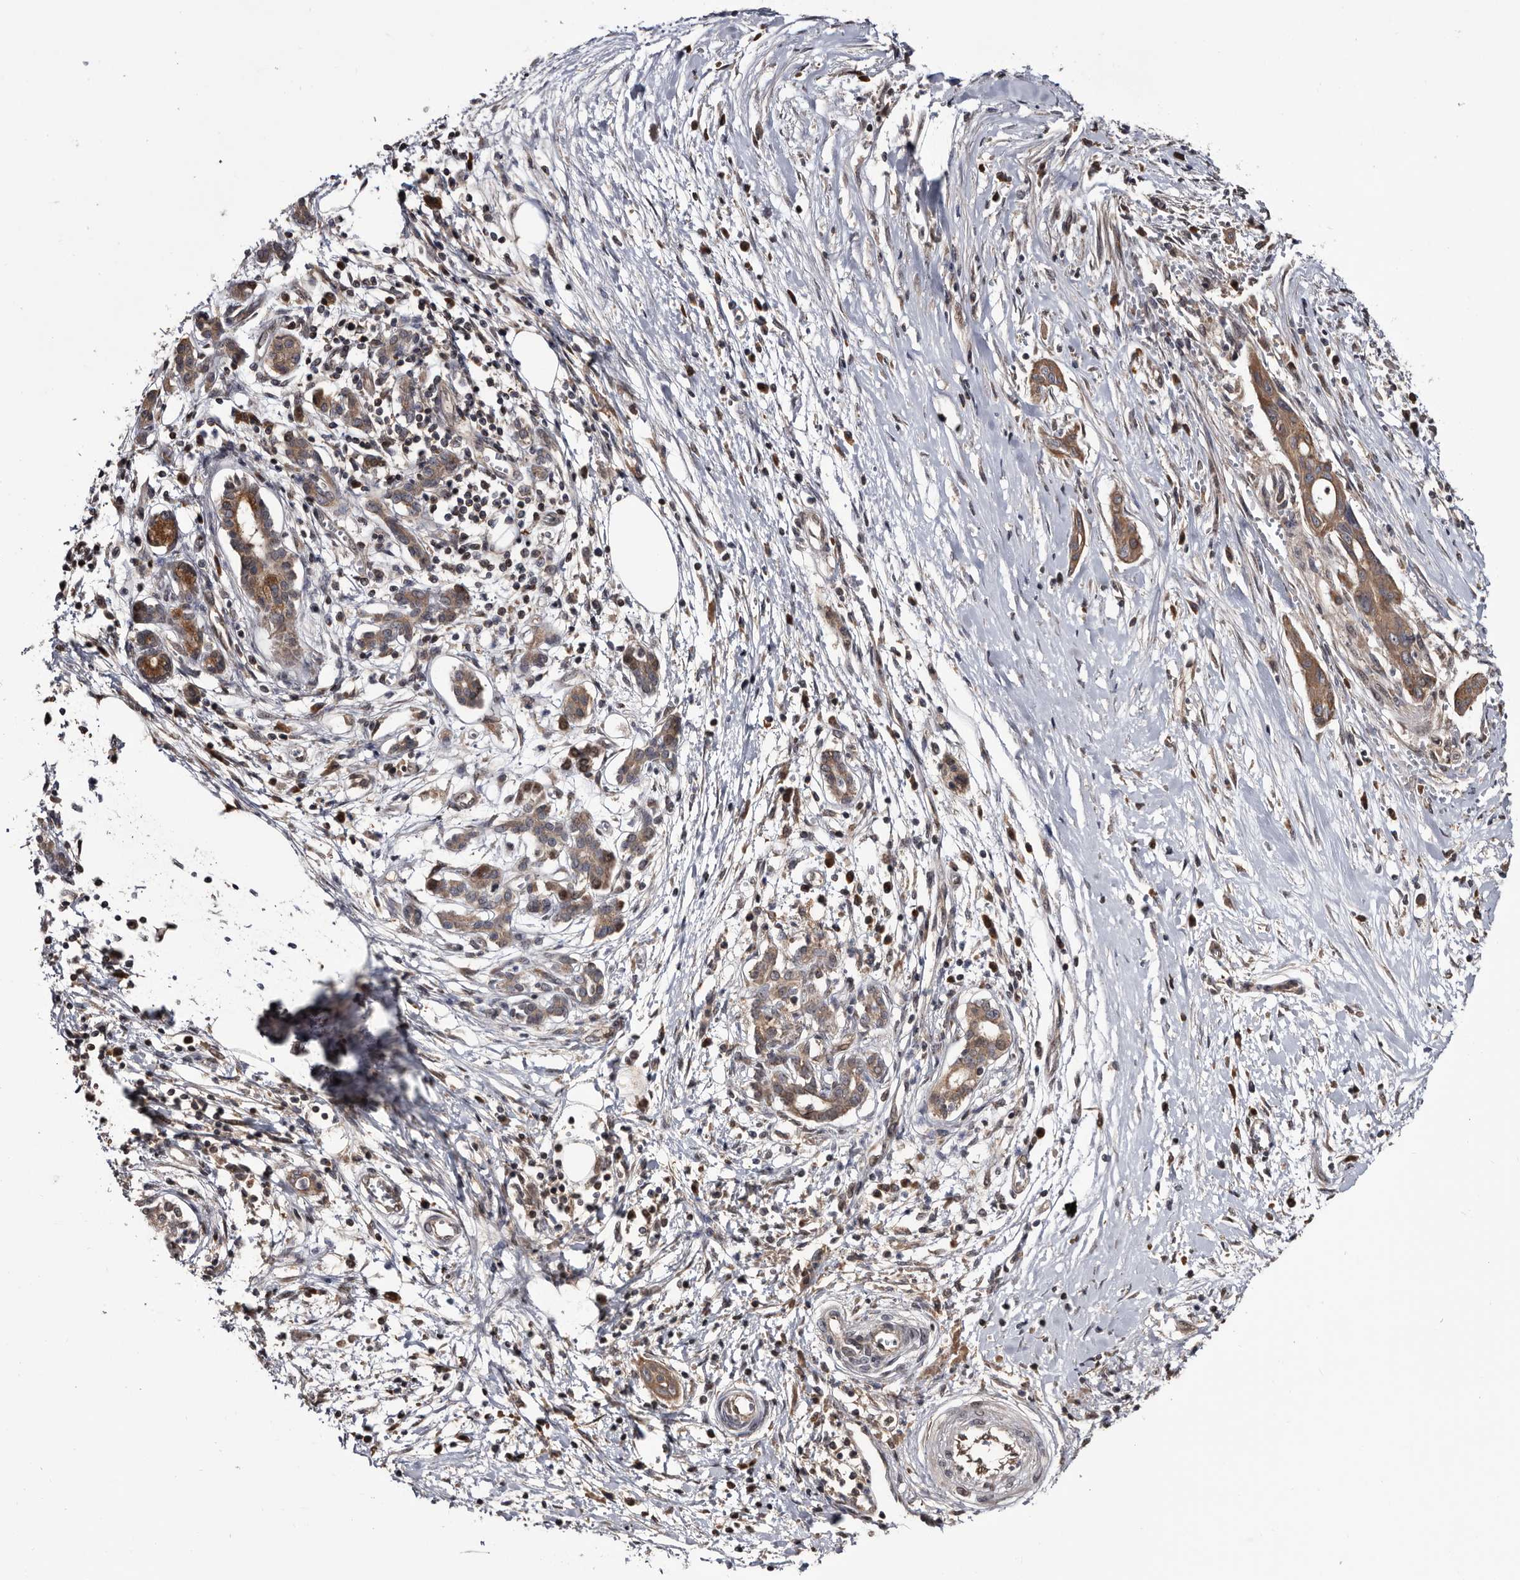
{"staining": {"intensity": "moderate", "quantity": ">75%", "location": "cytoplasmic/membranous"}, "tissue": "pancreatic cancer", "cell_type": "Tumor cells", "image_type": "cancer", "snomed": [{"axis": "morphology", "description": "Adenocarcinoma, NOS"}, {"axis": "topography", "description": "Pancreas"}], "caption": "Pancreatic adenocarcinoma was stained to show a protein in brown. There is medium levels of moderate cytoplasmic/membranous staining in approximately >75% of tumor cells. The staining was performed using DAB to visualize the protein expression in brown, while the nuclei were stained in blue with hematoxylin (Magnification: 20x).", "gene": "TTI2", "patient": {"sex": "male", "age": 58}}